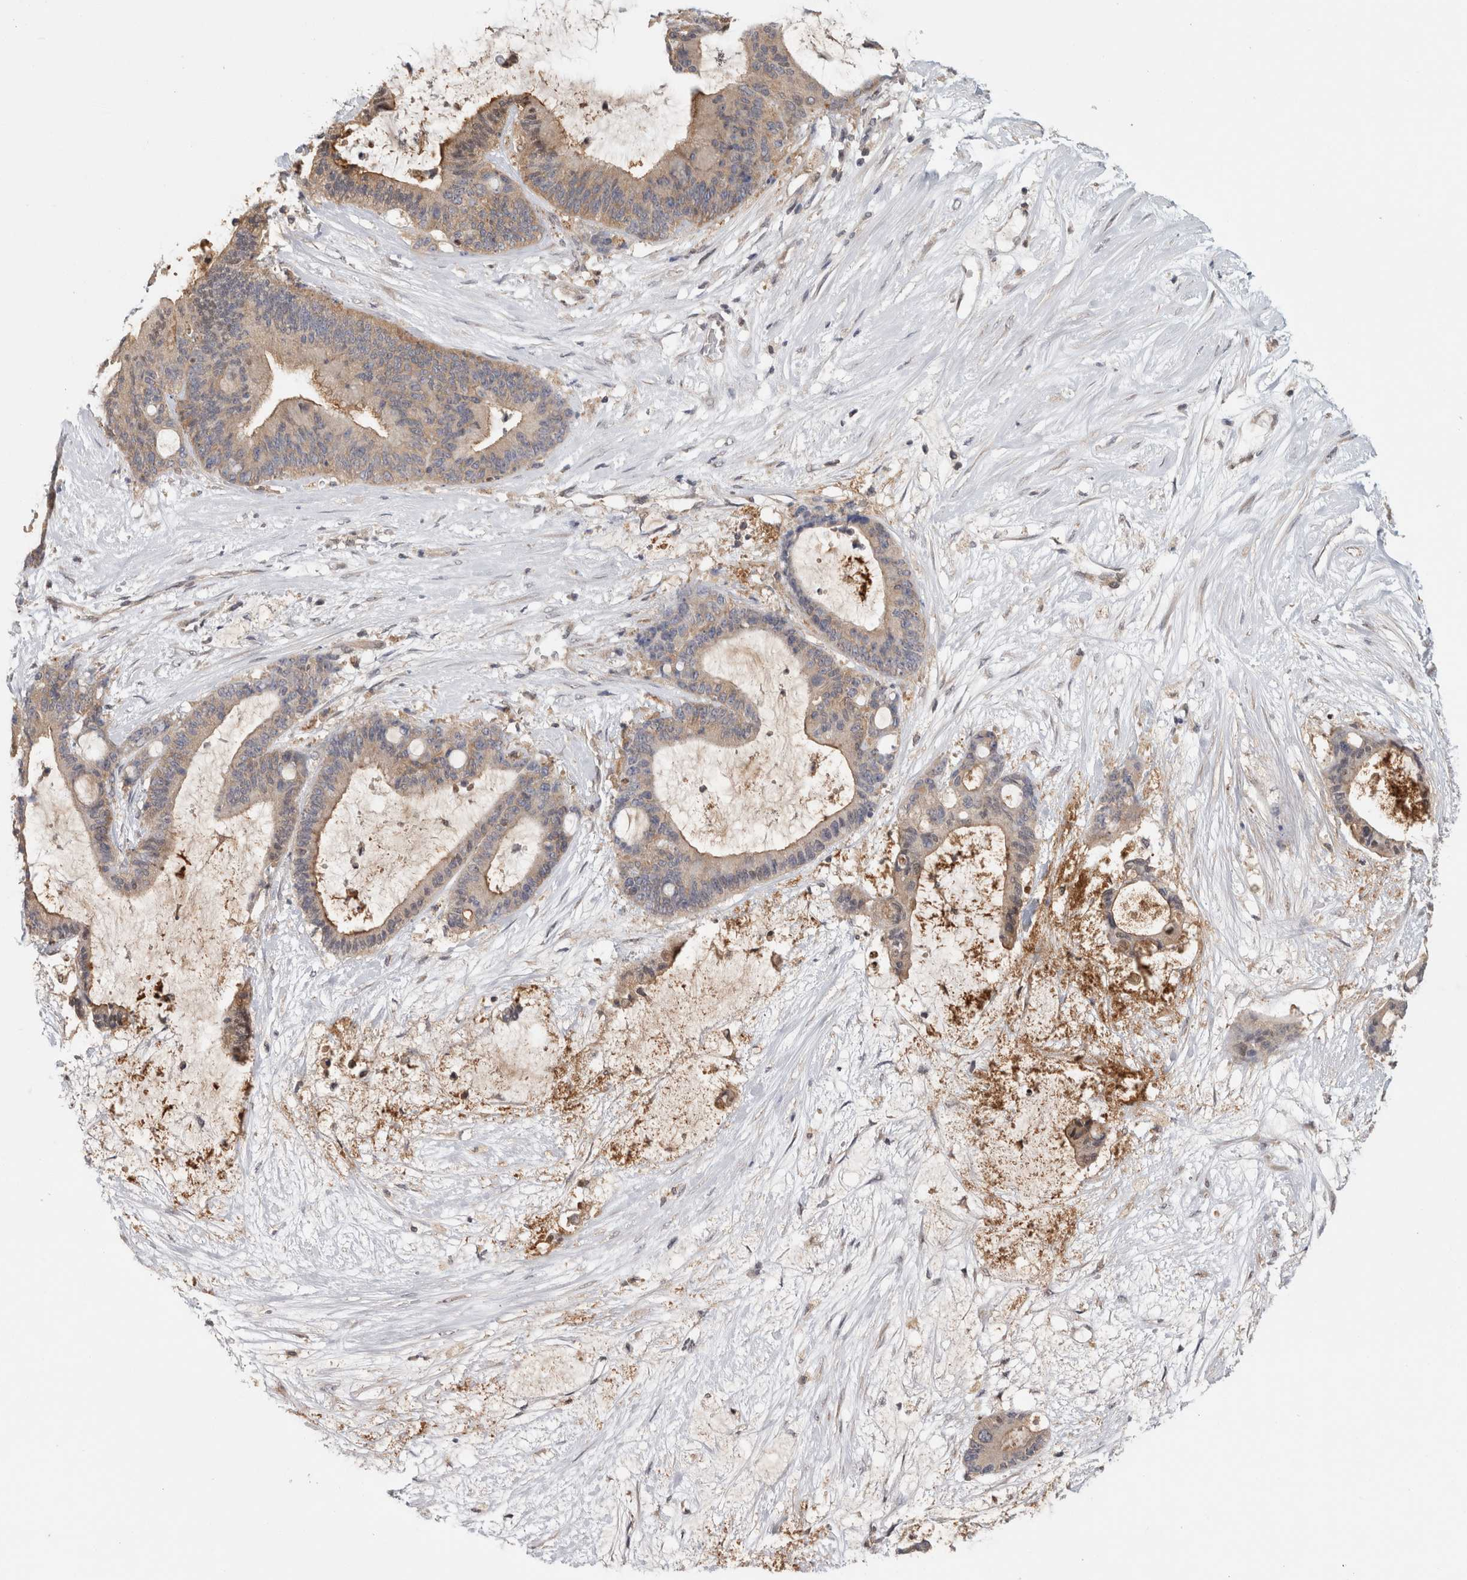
{"staining": {"intensity": "weak", "quantity": "25%-75%", "location": "cytoplasmic/membranous"}, "tissue": "liver cancer", "cell_type": "Tumor cells", "image_type": "cancer", "snomed": [{"axis": "morphology", "description": "Cholangiocarcinoma"}, {"axis": "topography", "description": "Liver"}], "caption": "High-magnification brightfield microscopy of liver cholangiocarcinoma stained with DAB (3,3'-diaminobenzidine) (brown) and counterstained with hematoxylin (blue). tumor cells exhibit weak cytoplasmic/membranous positivity is appreciated in about25%-75% of cells.", "gene": "PIGP", "patient": {"sex": "female", "age": 73}}